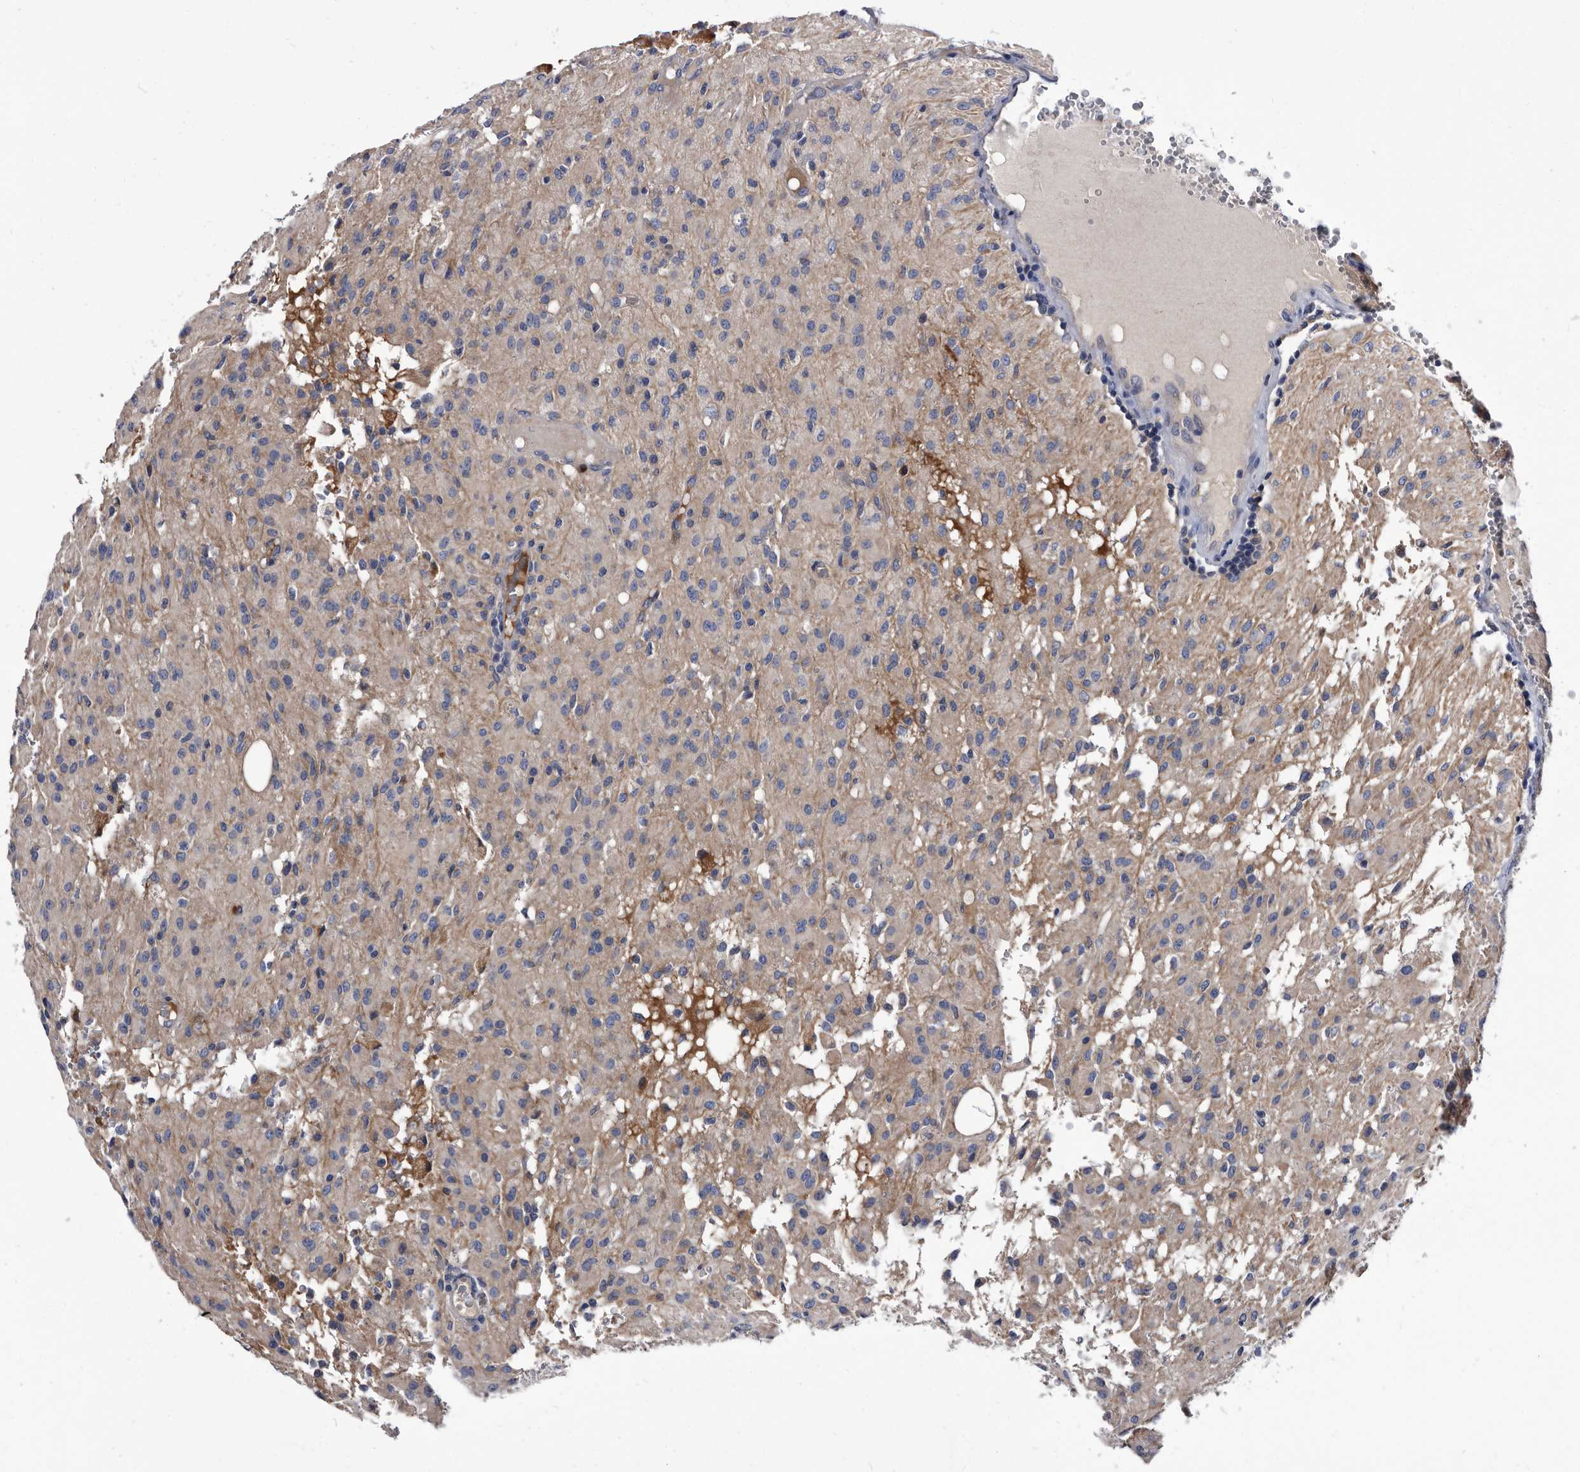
{"staining": {"intensity": "negative", "quantity": "none", "location": "none"}, "tissue": "glioma", "cell_type": "Tumor cells", "image_type": "cancer", "snomed": [{"axis": "morphology", "description": "Glioma, malignant, High grade"}, {"axis": "topography", "description": "Brain"}], "caption": "Image shows no protein staining in tumor cells of glioma tissue.", "gene": "DTNBP1", "patient": {"sex": "female", "age": 59}}